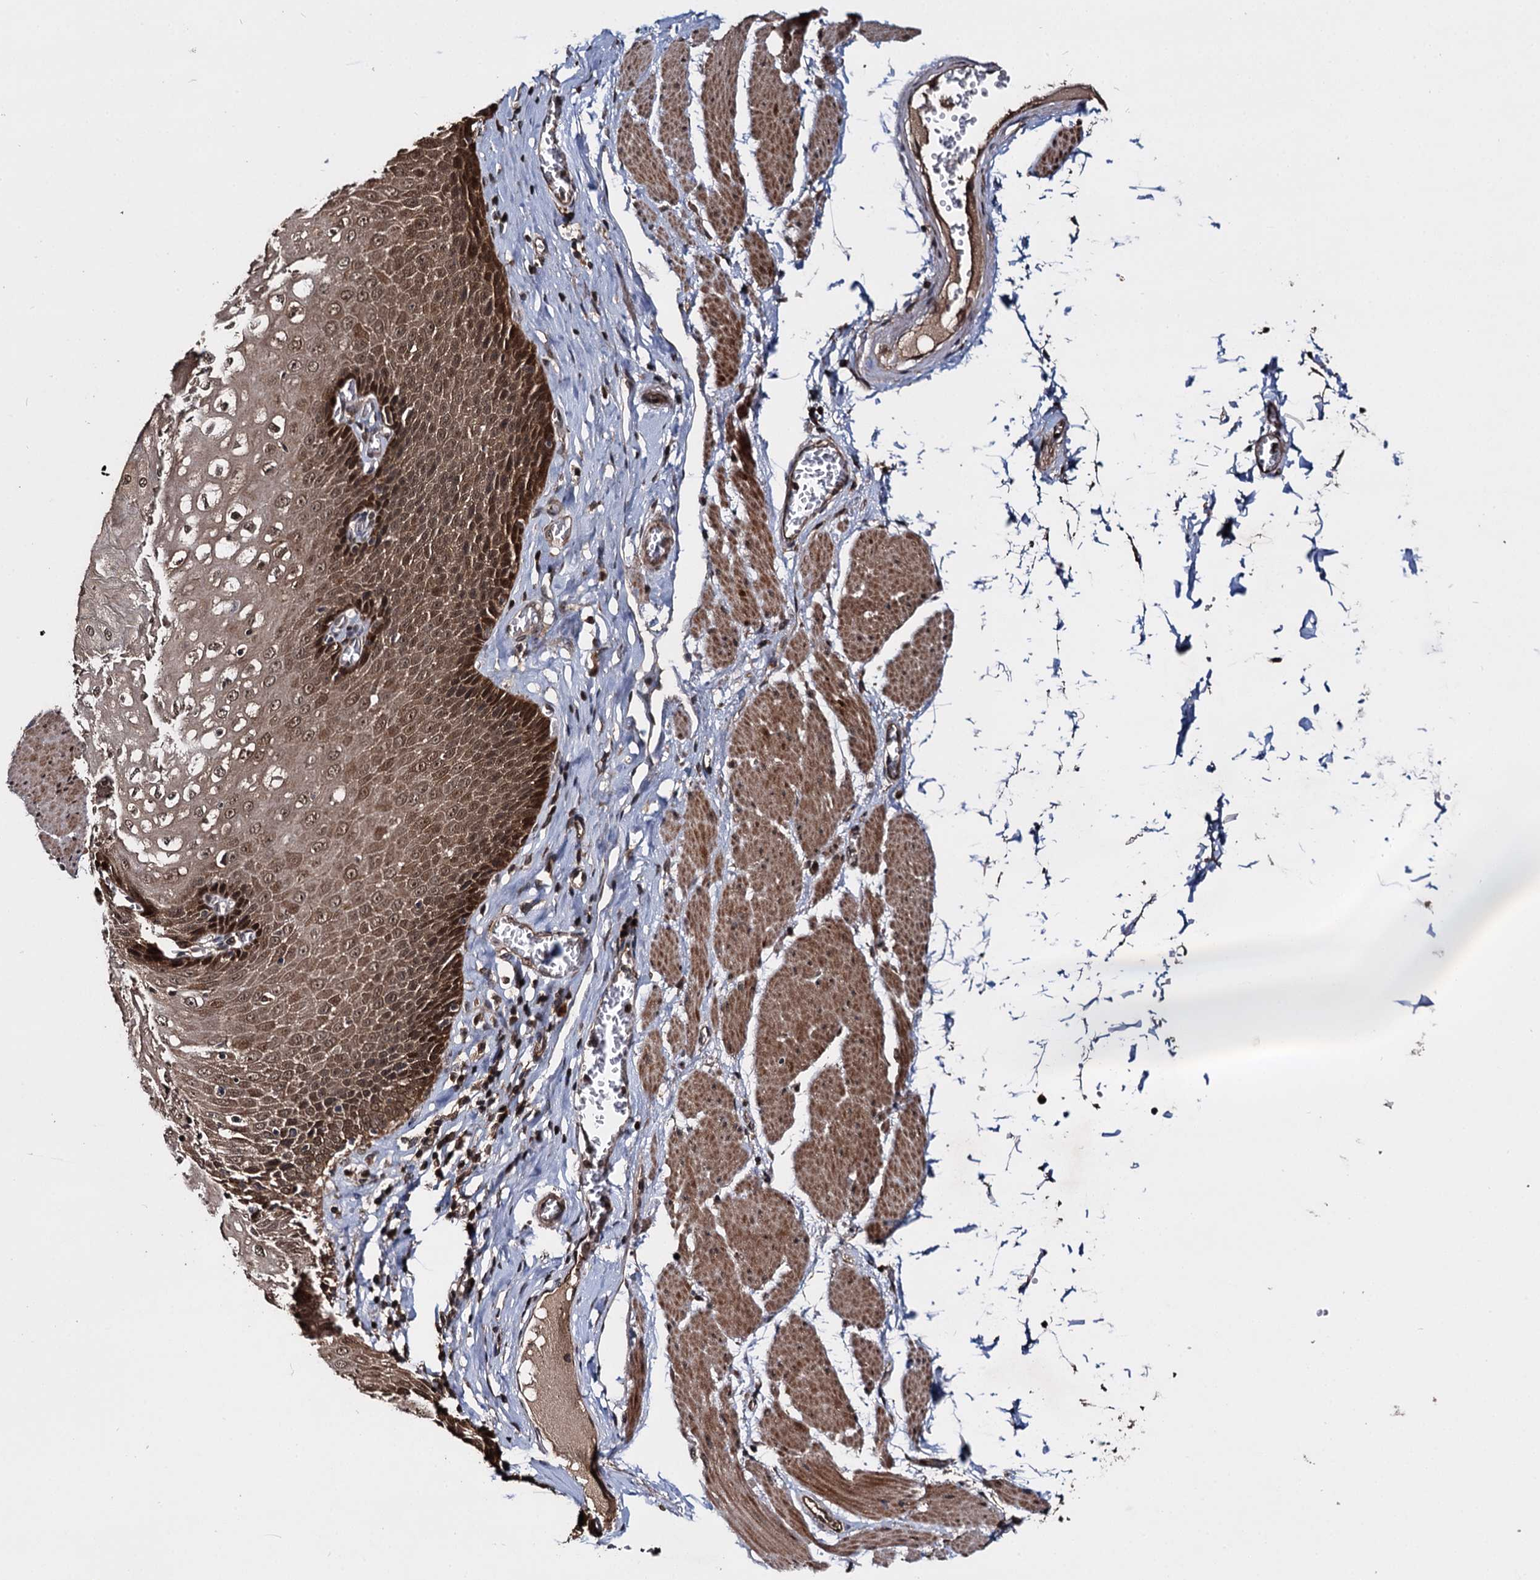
{"staining": {"intensity": "moderate", "quantity": ">75%", "location": "cytoplasmic/membranous,nuclear"}, "tissue": "esophagus", "cell_type": "Squamous epithelial cells", "image_type": "normal", "snomed": [{"axis": "morphology", "description": "Normal tissue, NOS"}, {"axis": "topography", "description": "Esophagus"}], "caption": "A high-resolution photomicrograph shows IHC staining of normal esophagus, which reveals moderate cytoplasmic/membranous,nuclear staining in about >75% of squamous epithelial cells. Using DAB (brown) and hematoxylin (blue) stains, captured at high magnification using brightfield microscopy.", "gene": "SLC46A3", "patient": {"sex": "male", "age": 60}}